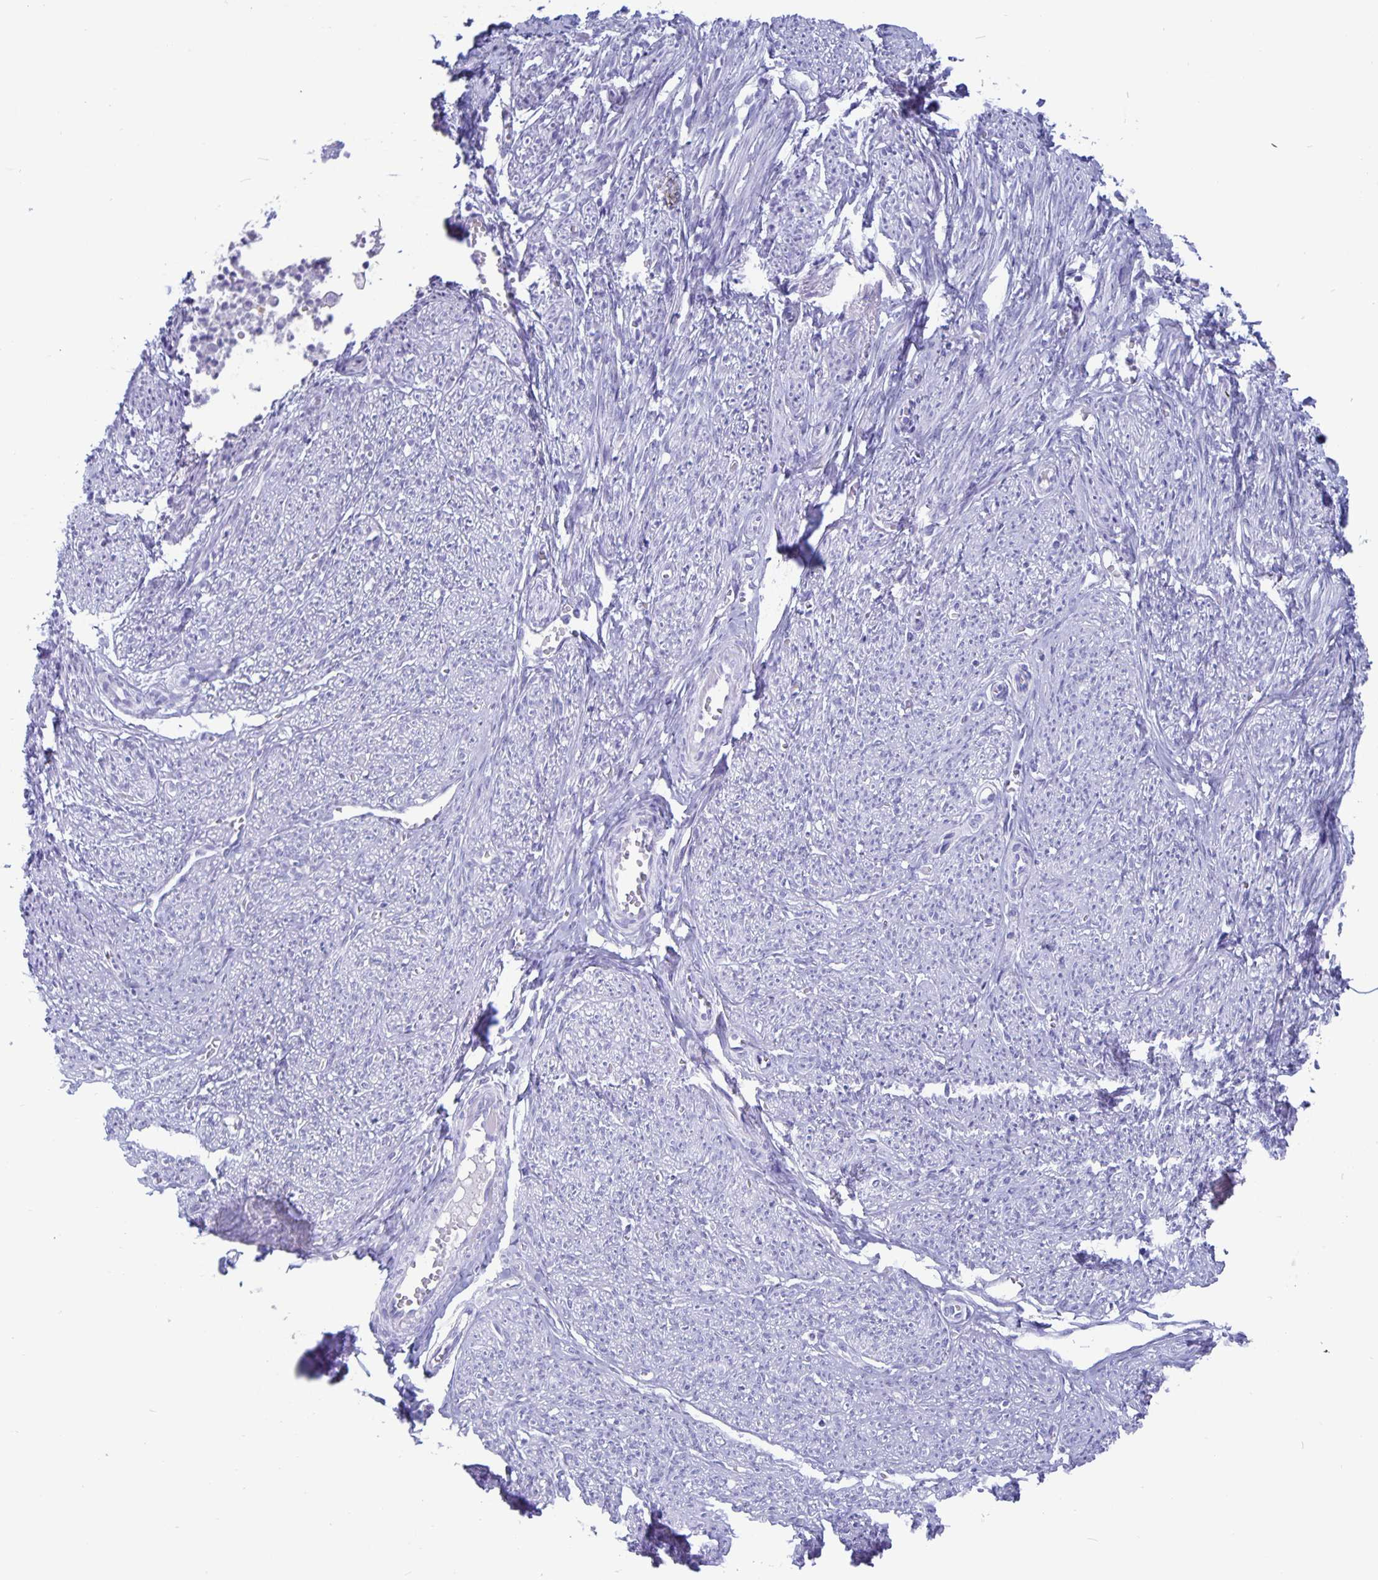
{"staining": {"intensity": "negative", "quantity": "none", "location": "none"}, "tissue": "smooth muscle", "cell_type": "Smooth muscle cells", "image_type": "normal", "snomed": [{"axis": "morphology", "description": "Normal tissue, NOS"}, {"axis": "topography", "description": "Smooth muscle"}], "caption": "Smooth muscle cells are negative for protein expression in benign human smooth muscle. The staining is performed using DAB brown chromogen with nuclei counter-stained in using hematoxylin.", "gene": "BPIFA3", "patient": {"sex": "female", "age": 65}}